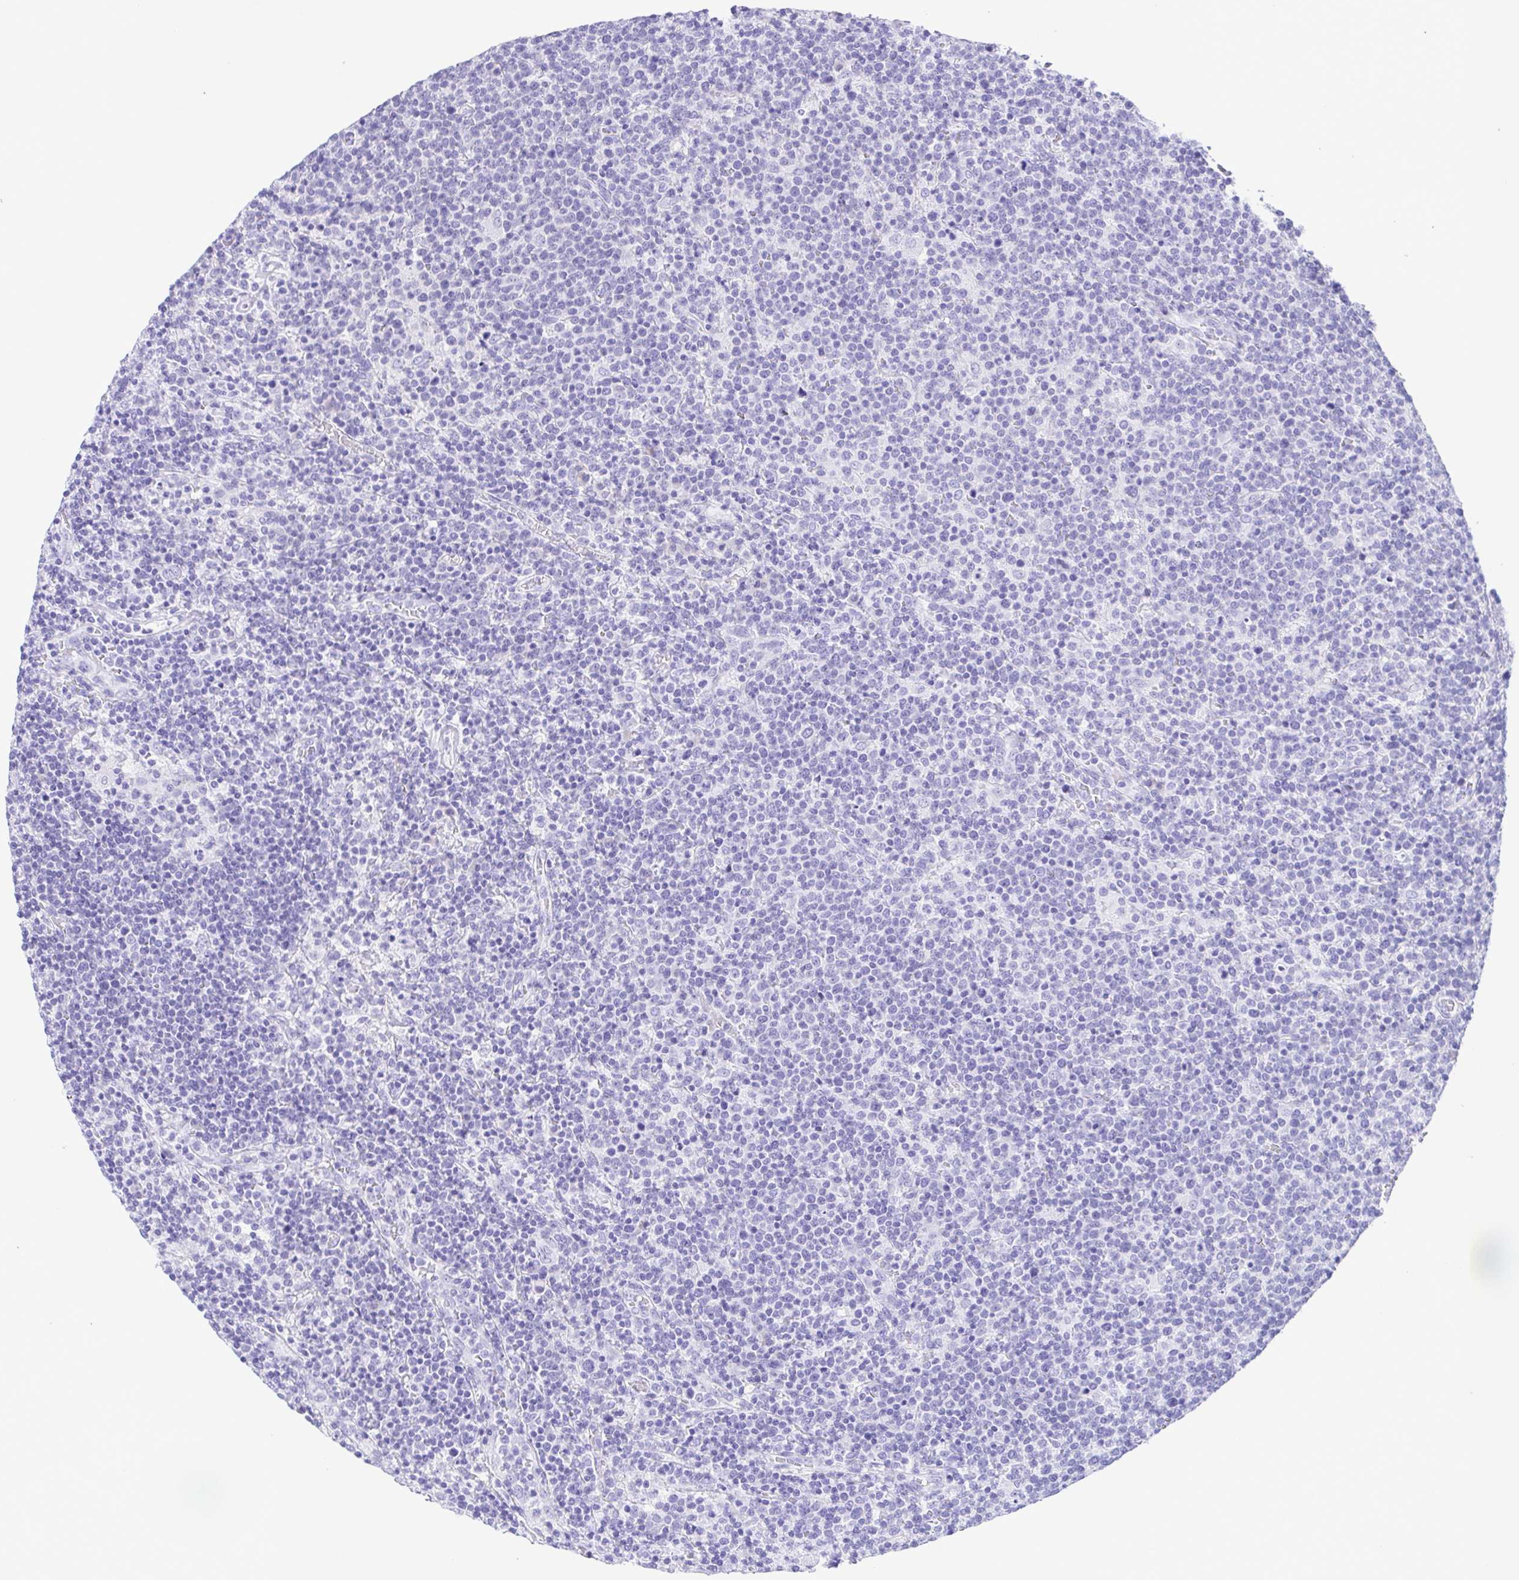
{"staining": {"intensity": "negative", "quantity": "none", "location": "none"}, "tissue": "lymphoma", "cell_type": "Tumor cells", "image_type": "cancer", "snomed": [{"axis": "morphology", "description": "Malignant lymphoma, non-Hodgkin's type, High grade"}, {"axis": "topography", "description": "Lymph node"}], "caption": "The photomicrograph exhibits no significant staining in tumor cells of high-grade malignant lymphoma, non-Hodgkin's type.", "gene": "PAK3", "patient": {"sex": "male", "age": 61}}